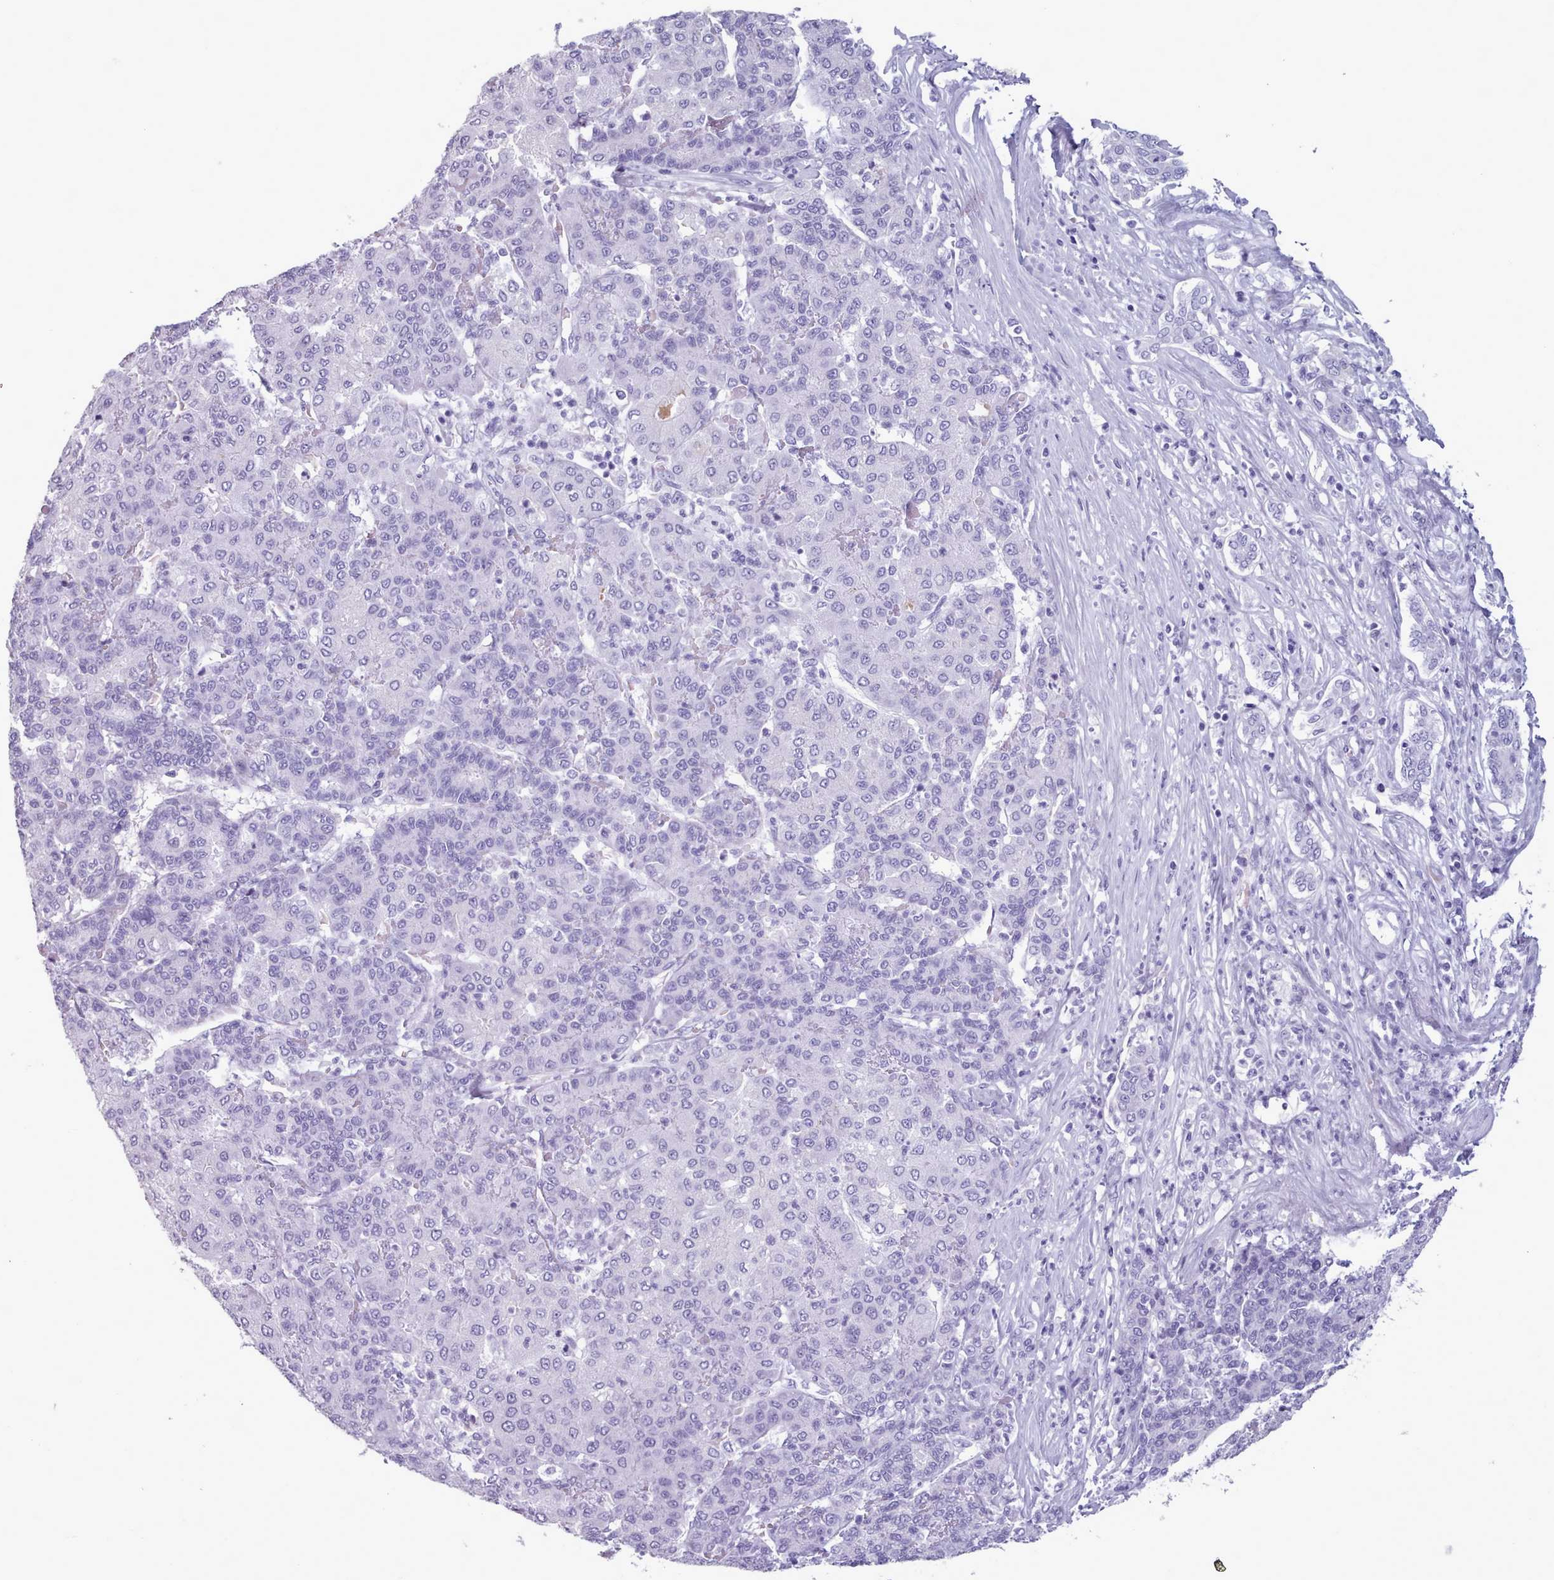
{"staining": {"intensity": "negative", "quantity": "none", "location": "none"}, "tissue": "liver cancer", "cell_type": "Tumor cells", "image_type": "cancer", "snomed": [{"axis": "morphology", "description": "Carcinoma, Hepatocellular, NOS"}, {"axis": "topography", "description": "Liver"}], "caption": "High magnification brightfield microscopy of liver cancer (hepatocellular carcinoma) stained with DAB (brown) and counterstained with hematoxylin (blue): tumor cells show no significant expression. (Stains: DAB immunohistochemistry (IHC) with hematoxylin counter stain, Microscopy: brightfield microscopy at high magnification).", "gene": "ZNF43", "patient": {"sex": "male", "age": 65}}